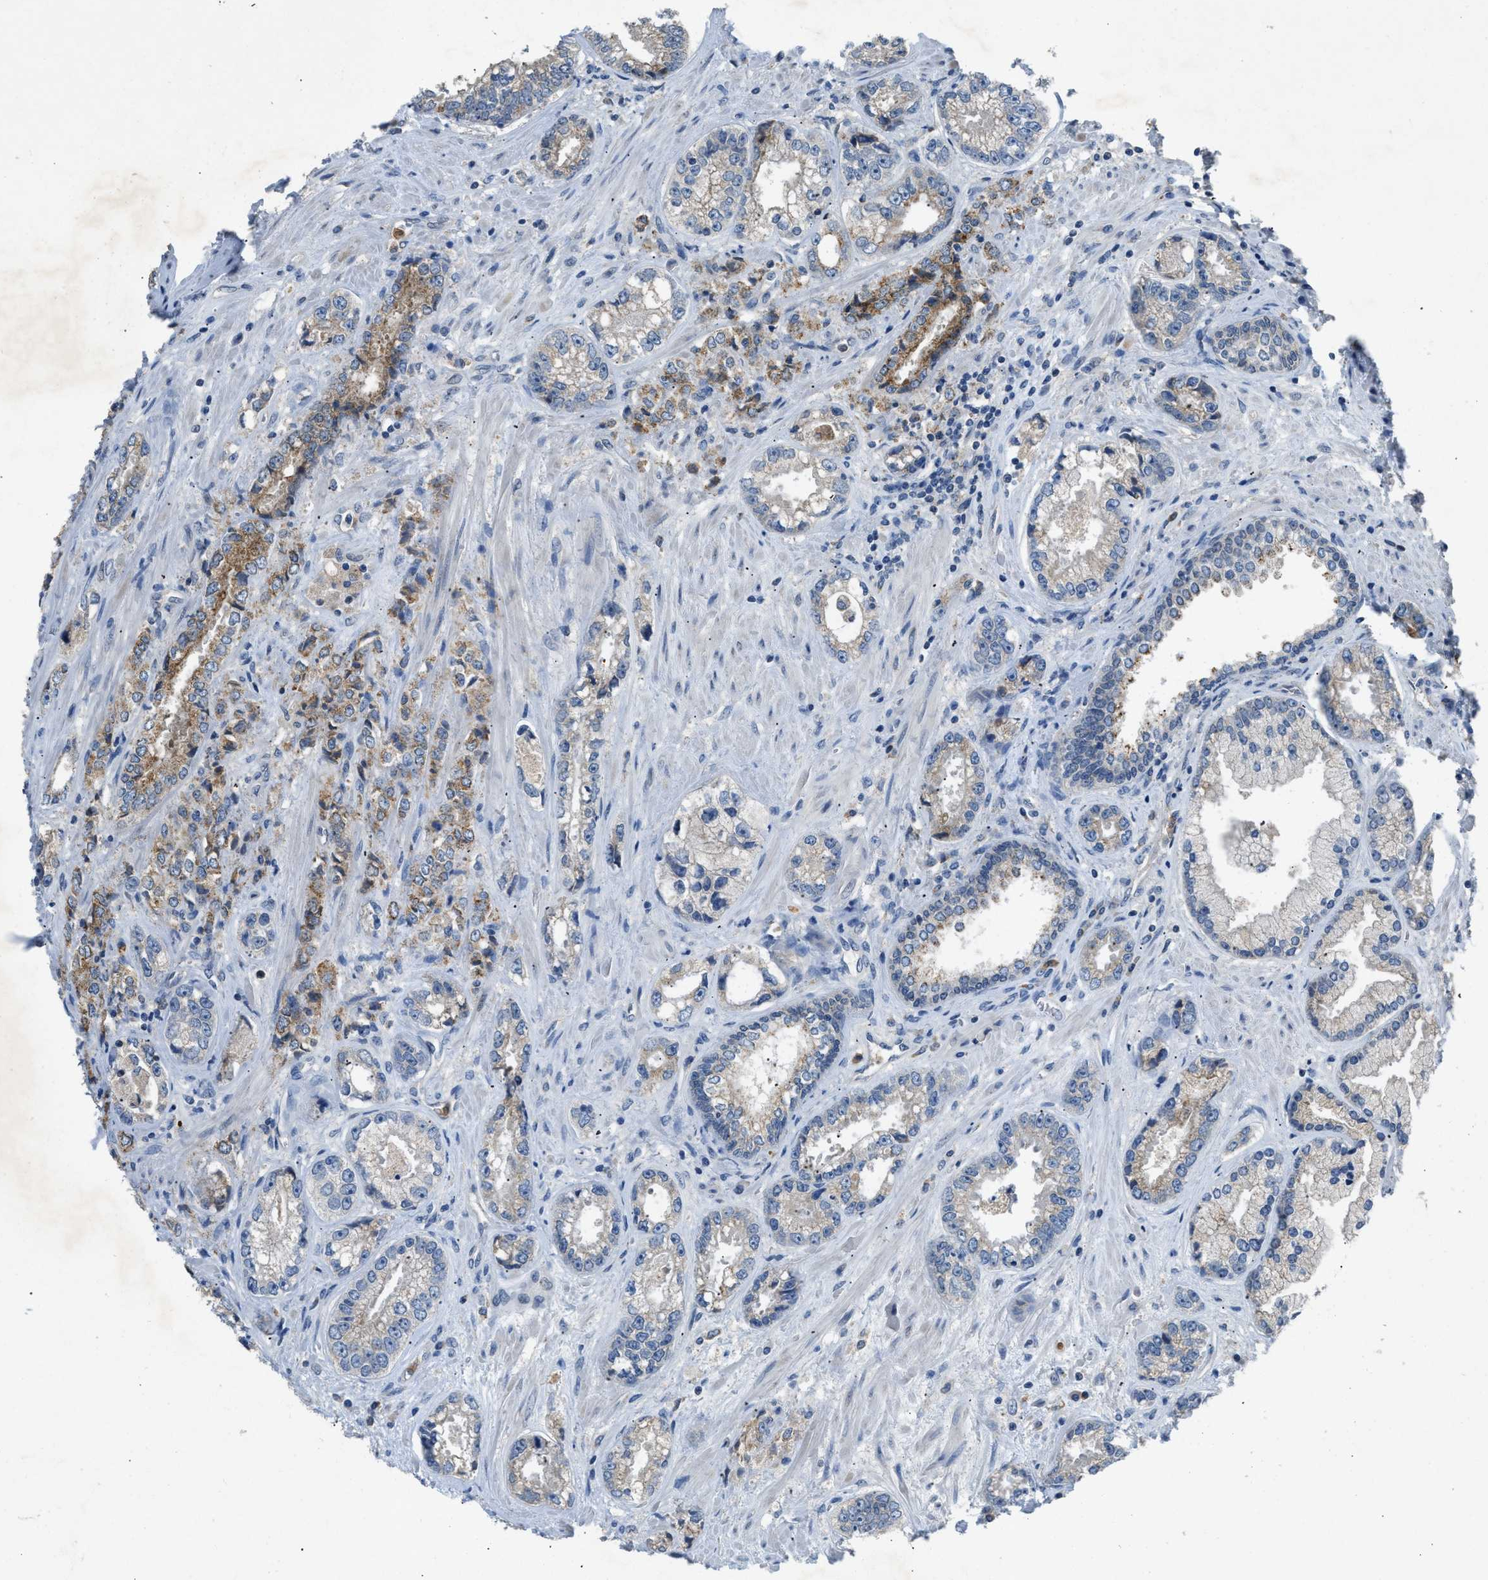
{"staining": {"intensity": "weak", "quantity": "<25%", "location": "cytoplasmic/membranous"}, "tissue": "prostate cancer", "cell_type": "Tumor cells", "image_type": "cancer", "snomed": [{"axis": "morphology", "description": "Adenocarcinoma, High grade"}, {"axis": "topography", "description": "Prostate"}], "caption": "This is an immunohistochemistry (IHC) histopathology image of prostate cancer (adenocarcinoma (high-grade)). There is no staining in tumor cells.", "gene": "TOMM34", "patient": {"sex": "male", "age": 61}}